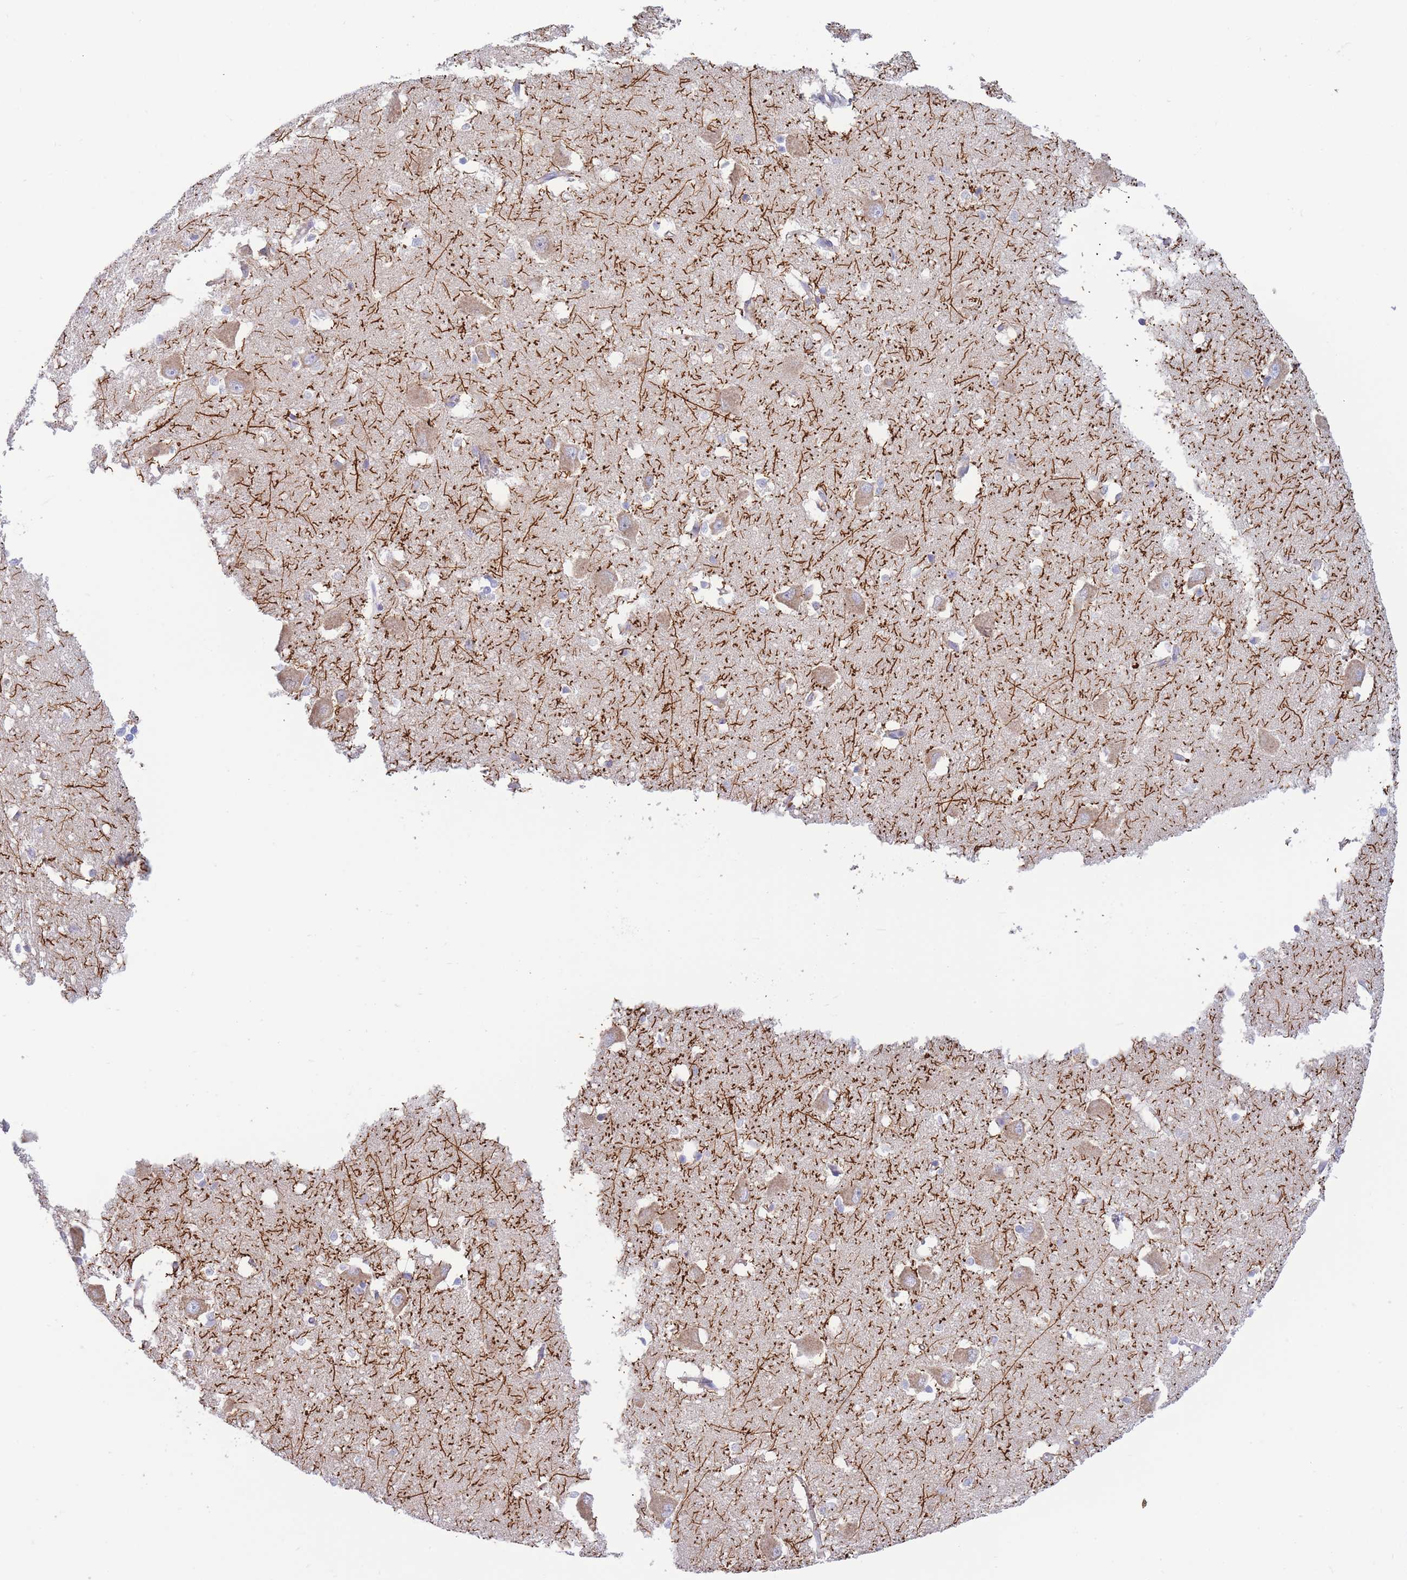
{"staining": {"intensity": "moderate", "quantity": "<25%", "location": "cytoplasmic/membranous"}, "tissue": "caudate", "cell_type": "Glial cells", "image_type": "normal", "snomed": [{"axis": "morphology", "description": "Normal tissue, NOS"}, {"axis": "topography", "description": "Lateral ventricle wall"}], "caption": "Moderate cytoplasmic/membranous positivity is present in about <25% of glial cells in benign caudate.", "gene": "SH2B2", "patient": {"sex": "male", "age": 37}}